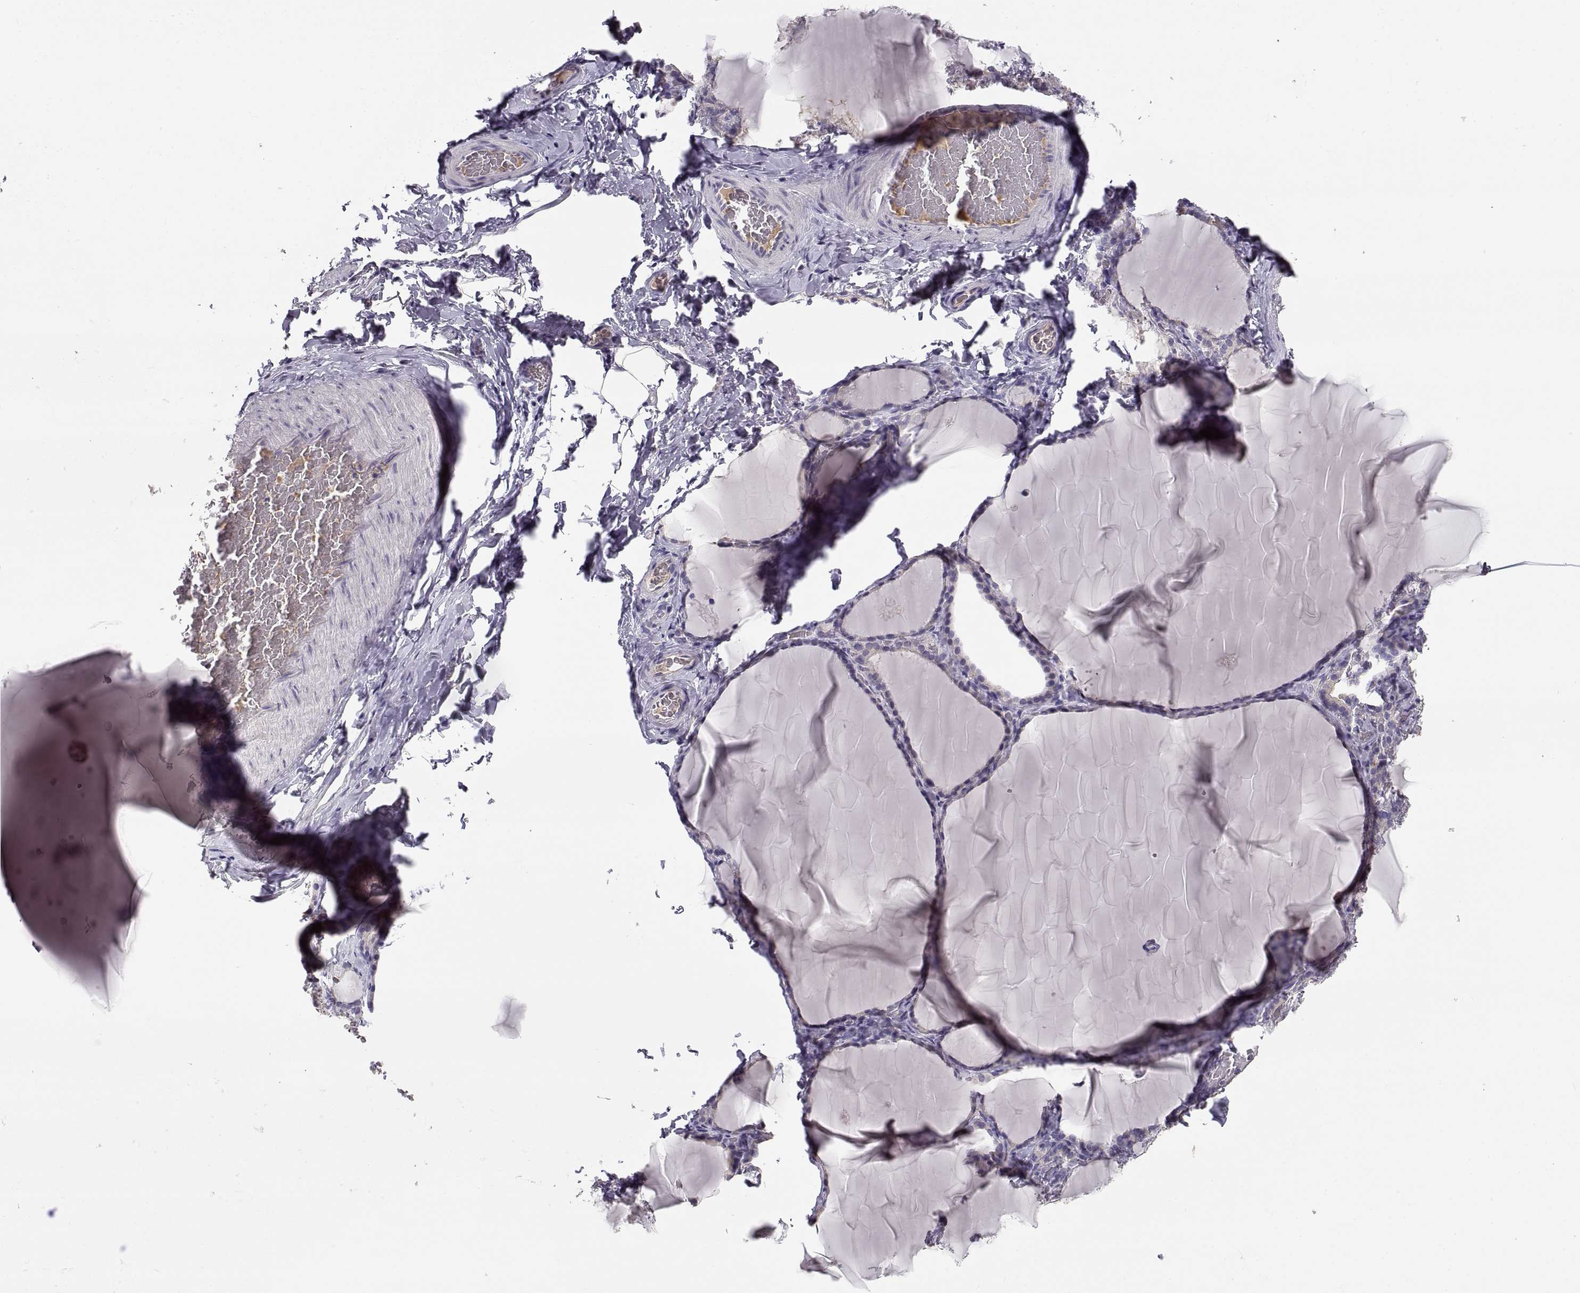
{"staining": {"intensity": "negative", "quantity": "none", "location": "none"}, "tissue": "thyroid gland", "cell_type": "Glandular cells", "image_type": "normal", "snomed": [{"axis": "morphology", "description": "Normal tissue, NOS"}, {"axis": "morphology", "description": "Hyperplasia, NOS"}, {"axis": "topography", "description": "Thyroid gland"}], "caption": "Immunohistochemistry (IHC) micrograph of unremarkable thyroid gland stained for a protein (brown), which shows no expression in glandular cells. Nuclei are stained in blue.", "gene": "NMNAT2", "patient": {"sex": "female", "age": 27}}